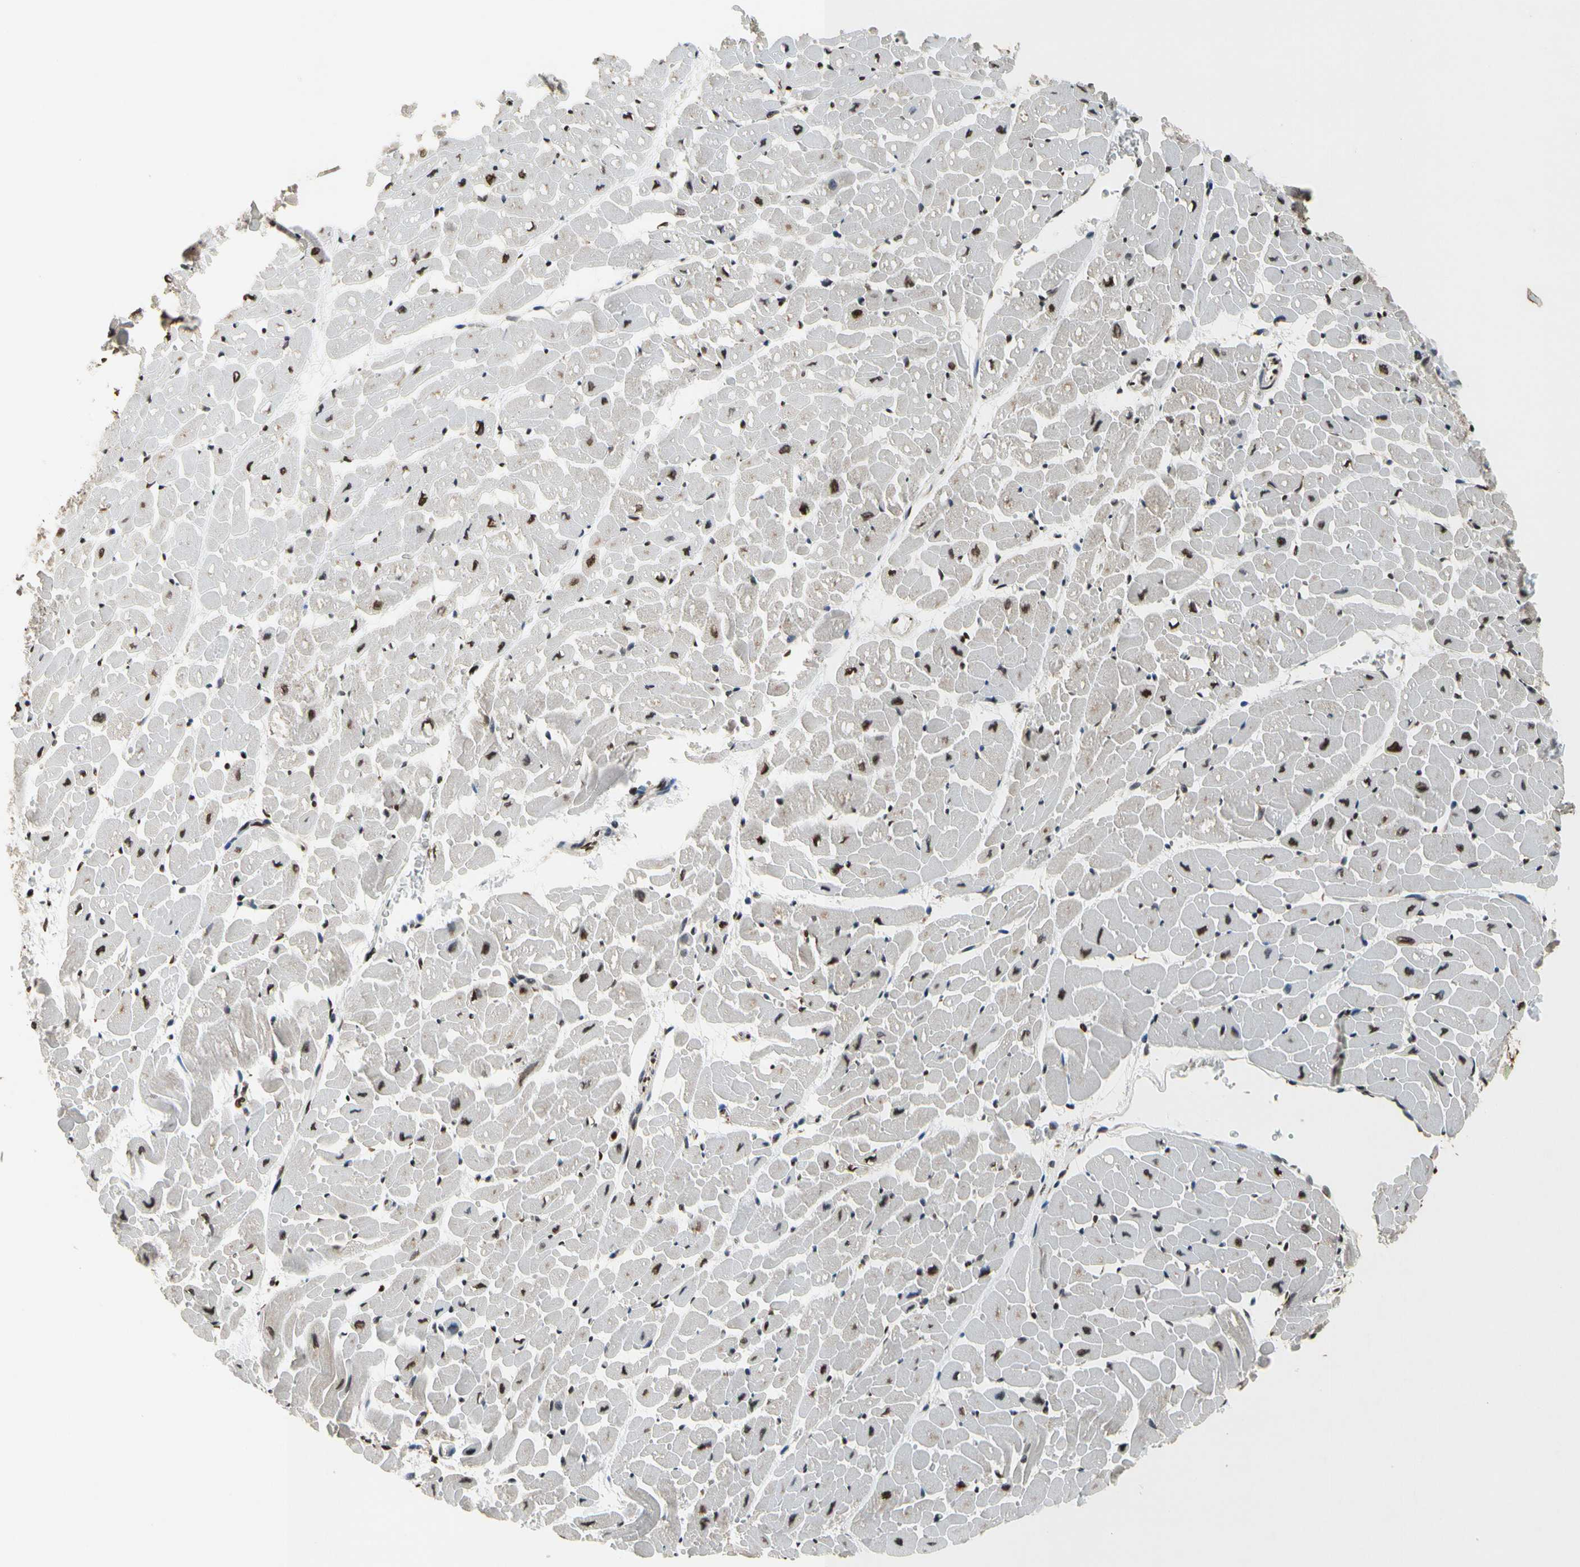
{"staining": {"intensity": "strong", "quantity": ">75%", "location": "cytoplasmic/membranous,nuclear"}, "tissue": "heart muscle", "cell_type": "Cardiomyocytes", "image_type": "normal", "snomed": [{"axis": "morphology", "description": "Normal tissue, NOS"}, {"axis": "topography", "description": "Heart"}], "caption": "This photomicrograph exhibits IHC staining of benign human heart muscle, with high strong cytoplasmic/membranous,nuclear expression in approximately >75% of cardiomyocytes.", "gene": "RECQL", "patient": {"sex": "male", "age": 45}}